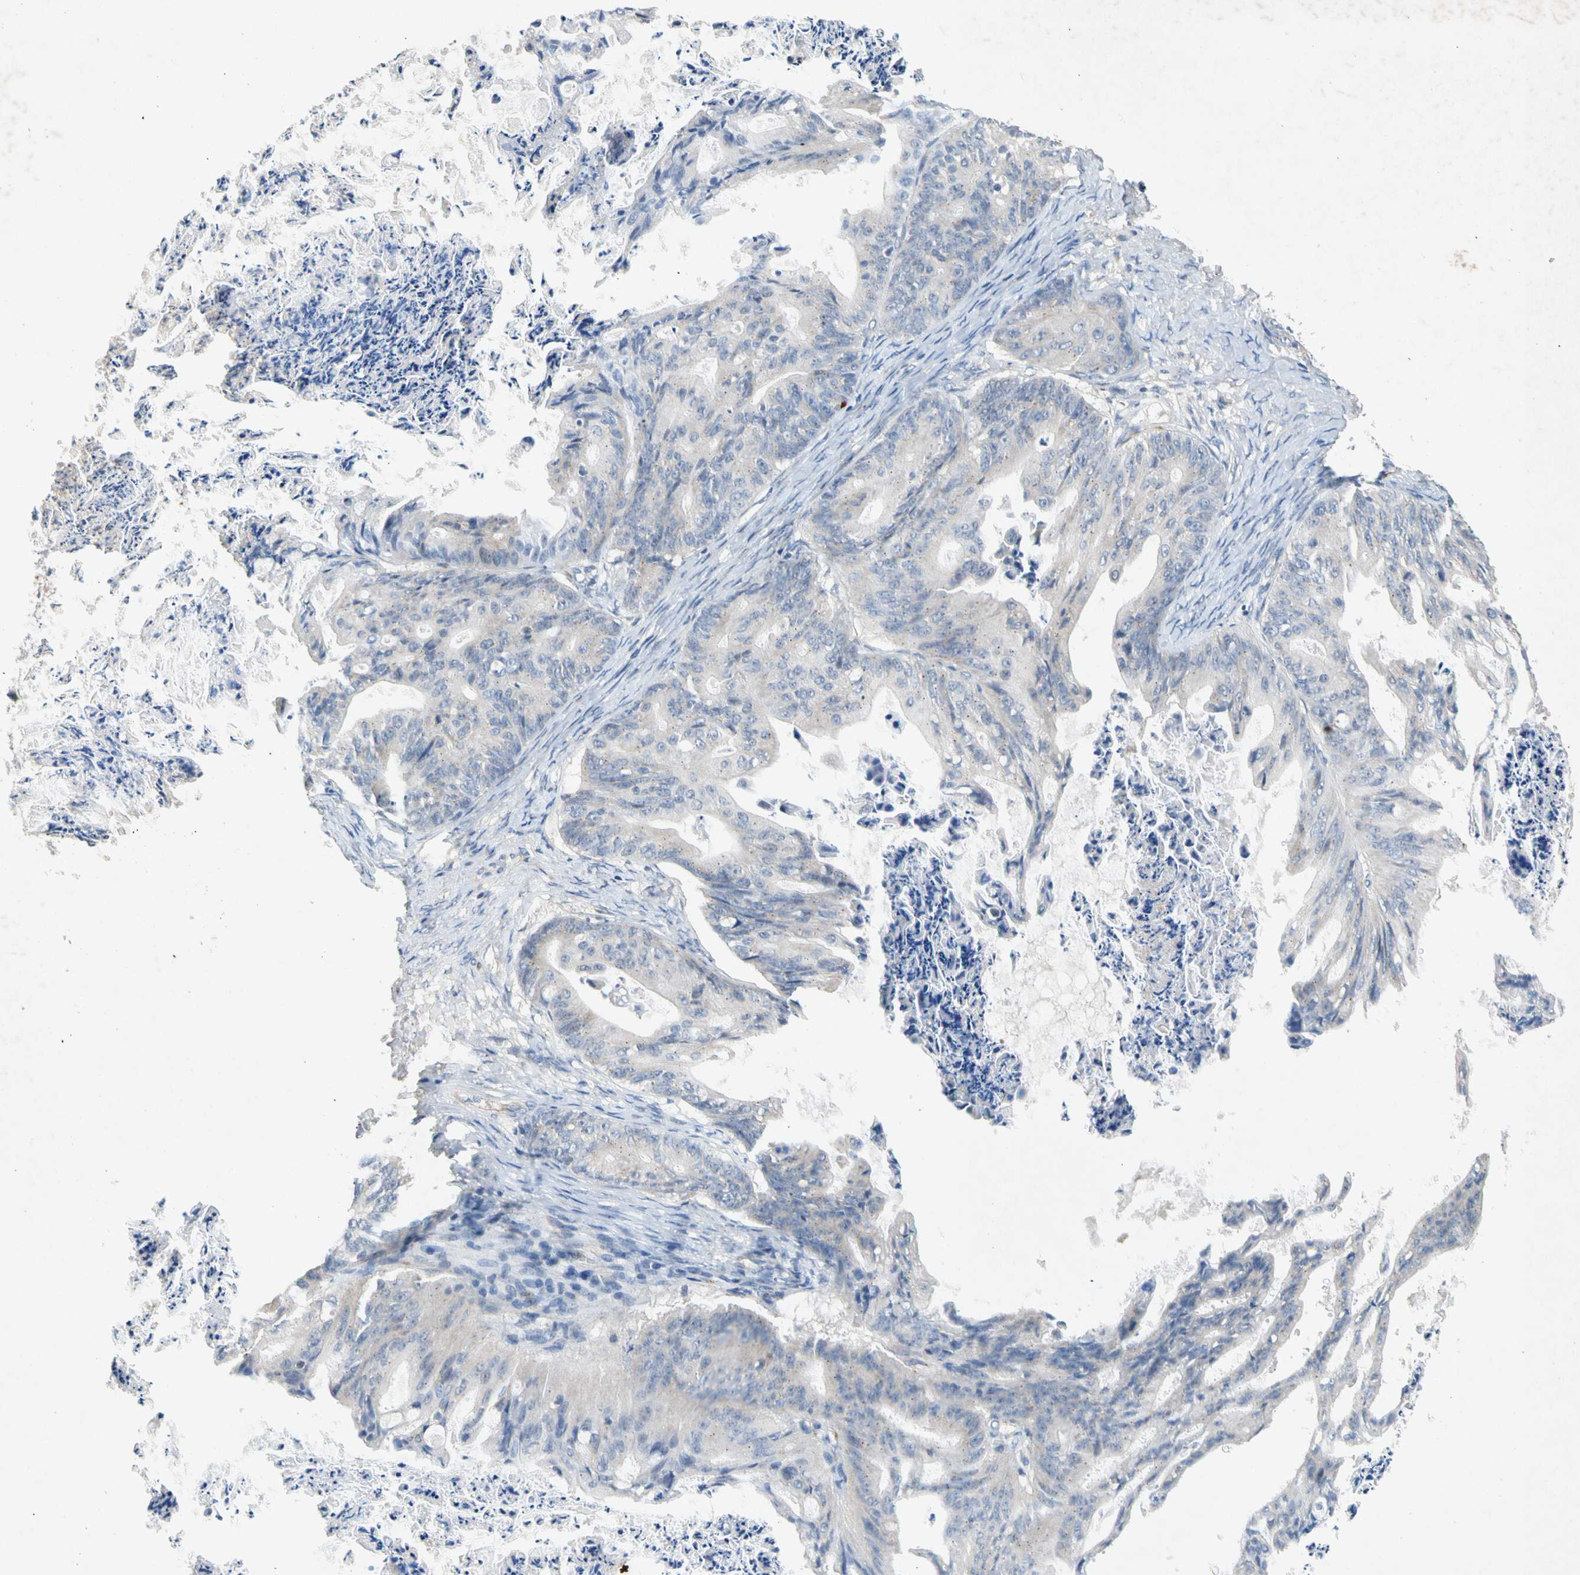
{"staining": {"intensity": "negative", "quantity": "none", "location": "none"}, "tissue": "ovarian cancer", "cell_type": "Tumor cells", "image_type": "cancer", "snomed": [{"axis": "morphology", "description": "Cystadenocarcinoma, mucinous, NOS"}, {"axis": "topography", "description": "Ovary"}], "caption": "DAB (3,3'-diaminobenzidine) immunohistochemical staining of ovarian mucinous cystadenocarcinoma reveals no significant expression in tumor cells.", "gene": "GASK1B", "patient": {"sex": "female", "age": 37}}